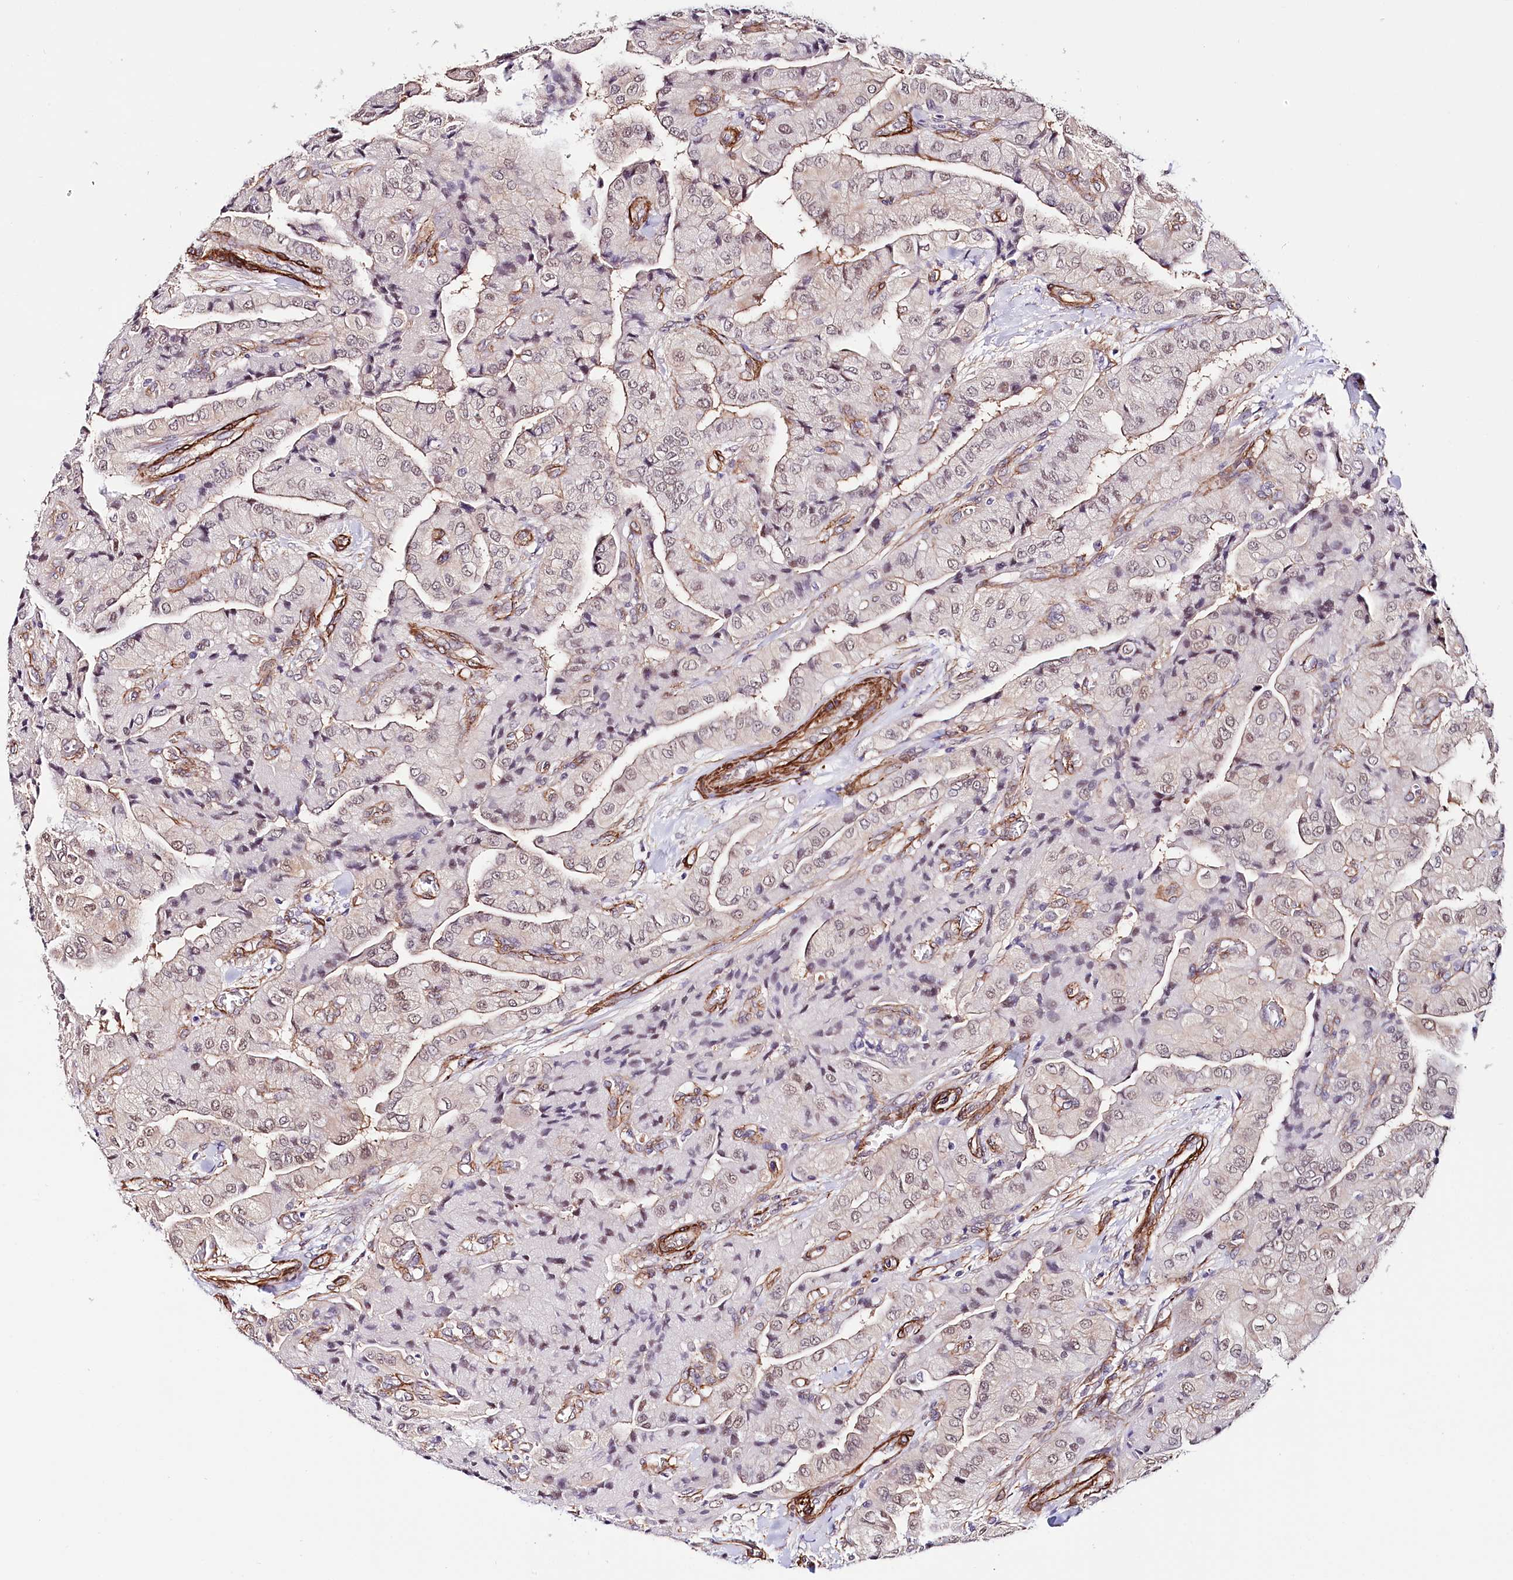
{"staining": {"intensity": "weak", "quantity": "25%-75%", "location": "nuclear"}, "tissue": "thyroid cancer", "cell_type": "Tumor cells", "image_type": "cancer", "snomed": [{"axis": "morphology", "description": "Papillary adenocarcinoma, NOS"}, {"axis": "topography", "description": "Thyroid gland"}], "caption": "Immunohistochemistry (DAB) staining of thyroid papillary adenocarcinoma displays weak nuclear protein positivity in approximately 25%-75% of tumor cells.", "gene": "PPP2R5B", "patient": {"sex": "female", "age": 59}}